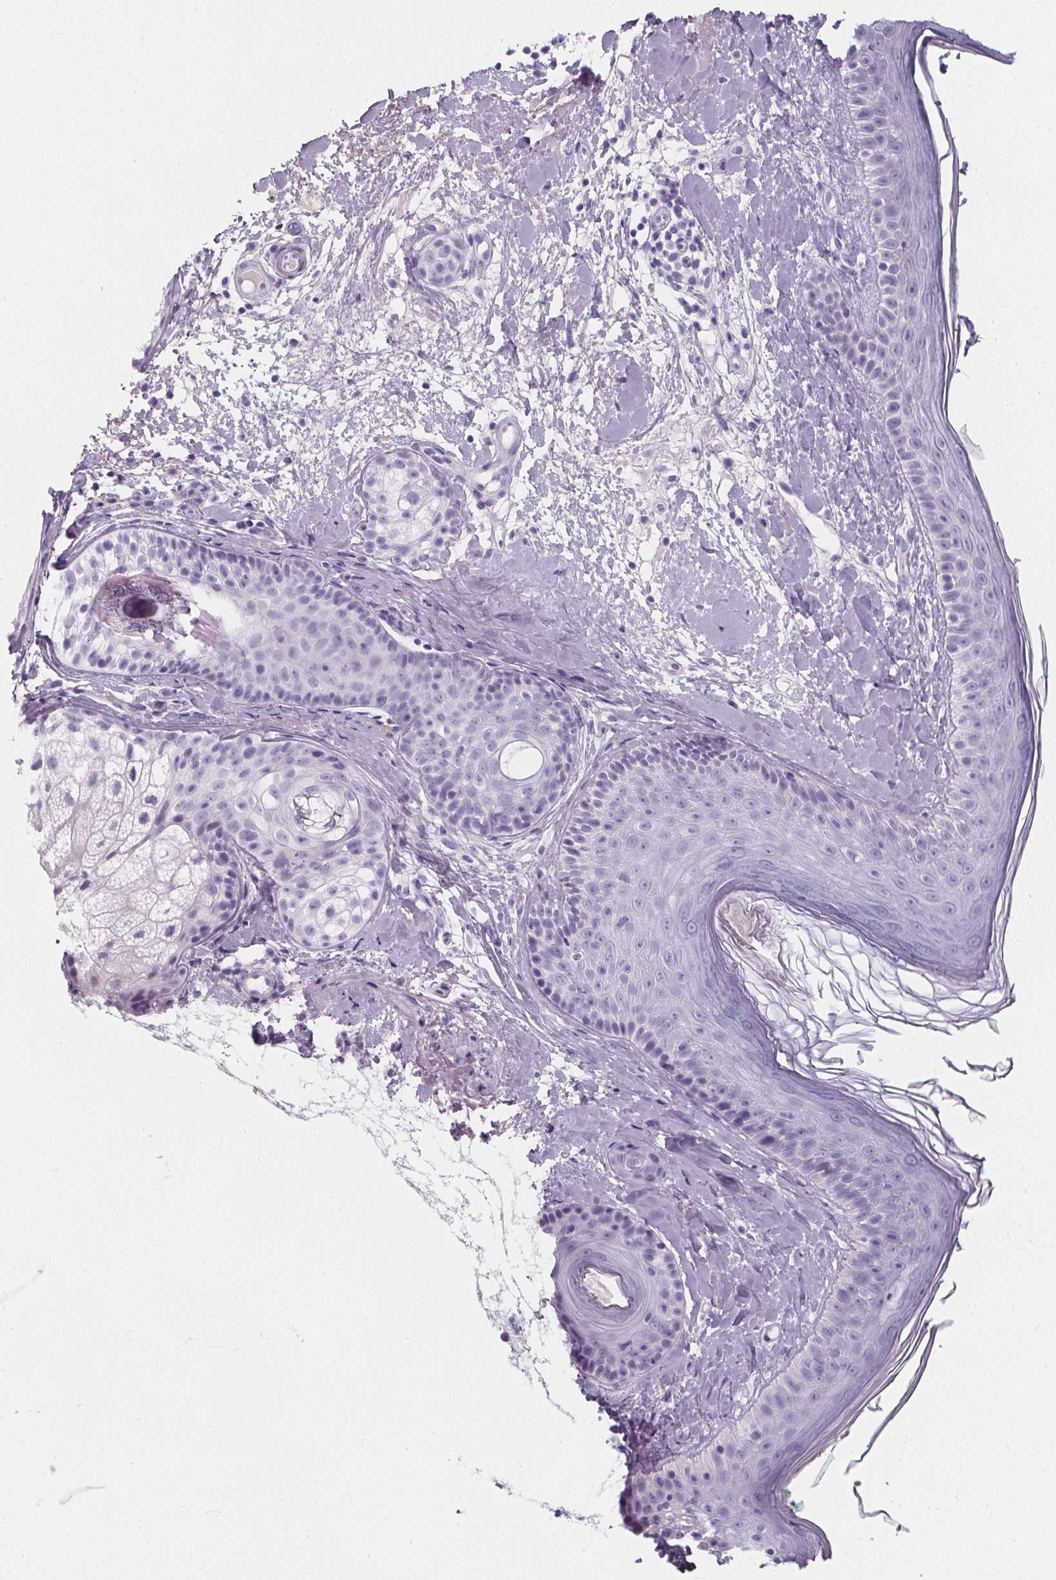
{"staining": {"intensity": "negative", "quantity": "none", "location": "none"}, "tissue": "skin", "cell_type": "Fibroblasts", "image_type": "normal", "snomed": [{"axis": "morphology", "description": "Normal tissue, NOS"}, {"axis": "topography", "description": "Skin"}], "caption": "Photomicrograph shows no protein positivity in fibroblasts of benign skin.", "gene": "ADRB1", "patient": {"sex": "male", "age": 73}}